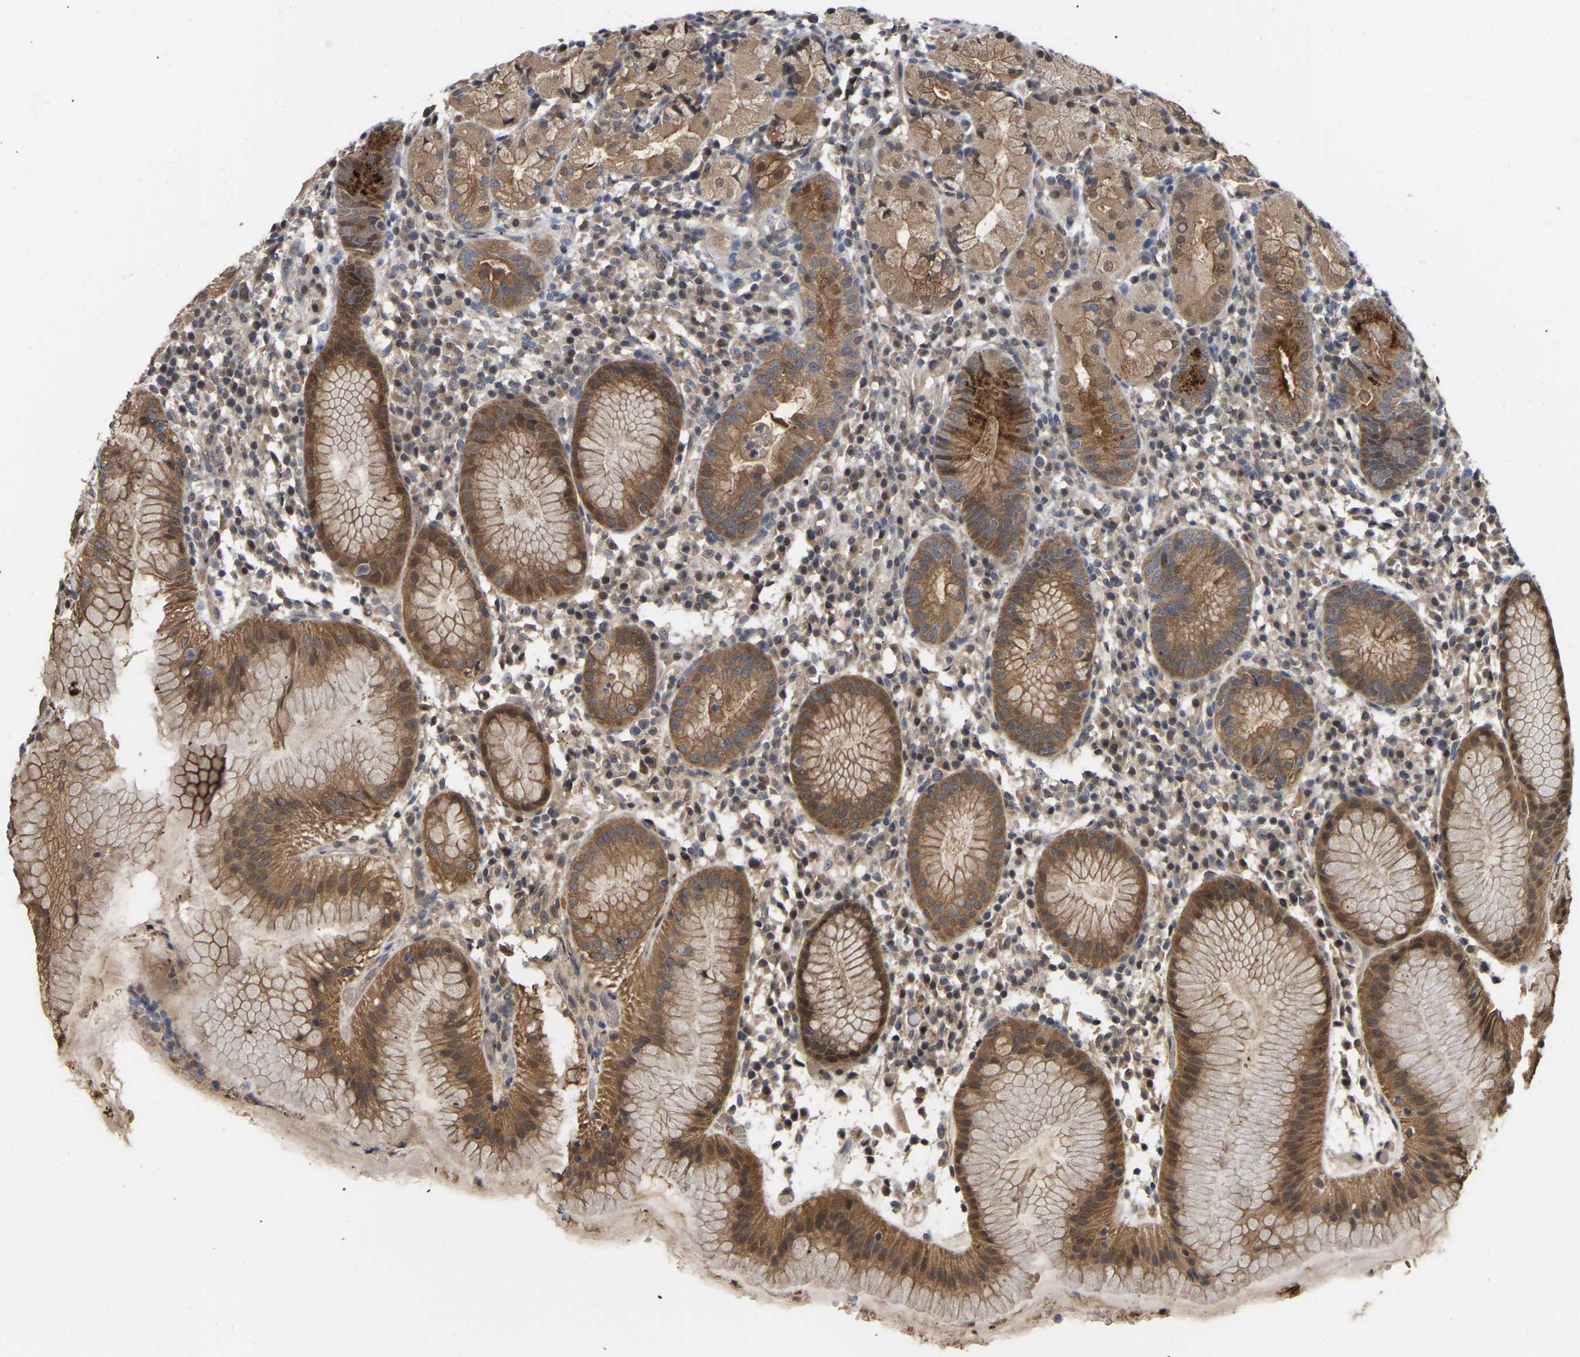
{"staining": {"intensity": "moderate", "quantity": "25%-75%", "location": "cytoplasmic/membranous"}, "tissue": "stomach", "cell_type": "Glandular cells", "image_type": "normal", "snomed": [{"axis": "morphology", "description": "Normal tissue, NOS"}, {"axis": "topography", "description": "Stomach"}, {"axis": "topography", "description": "Stomach, lower"}], "caption": "Stomach stained with DAB (3,3'-diaminobenzidine) immunohistochemistry (IHC) reveals medium levels of moderate cytoplasmic/membranous staining in about 25%-75% of glandular cells.", "gene": "FAM219A", "patient": {"sex": "female", "age": 75}}